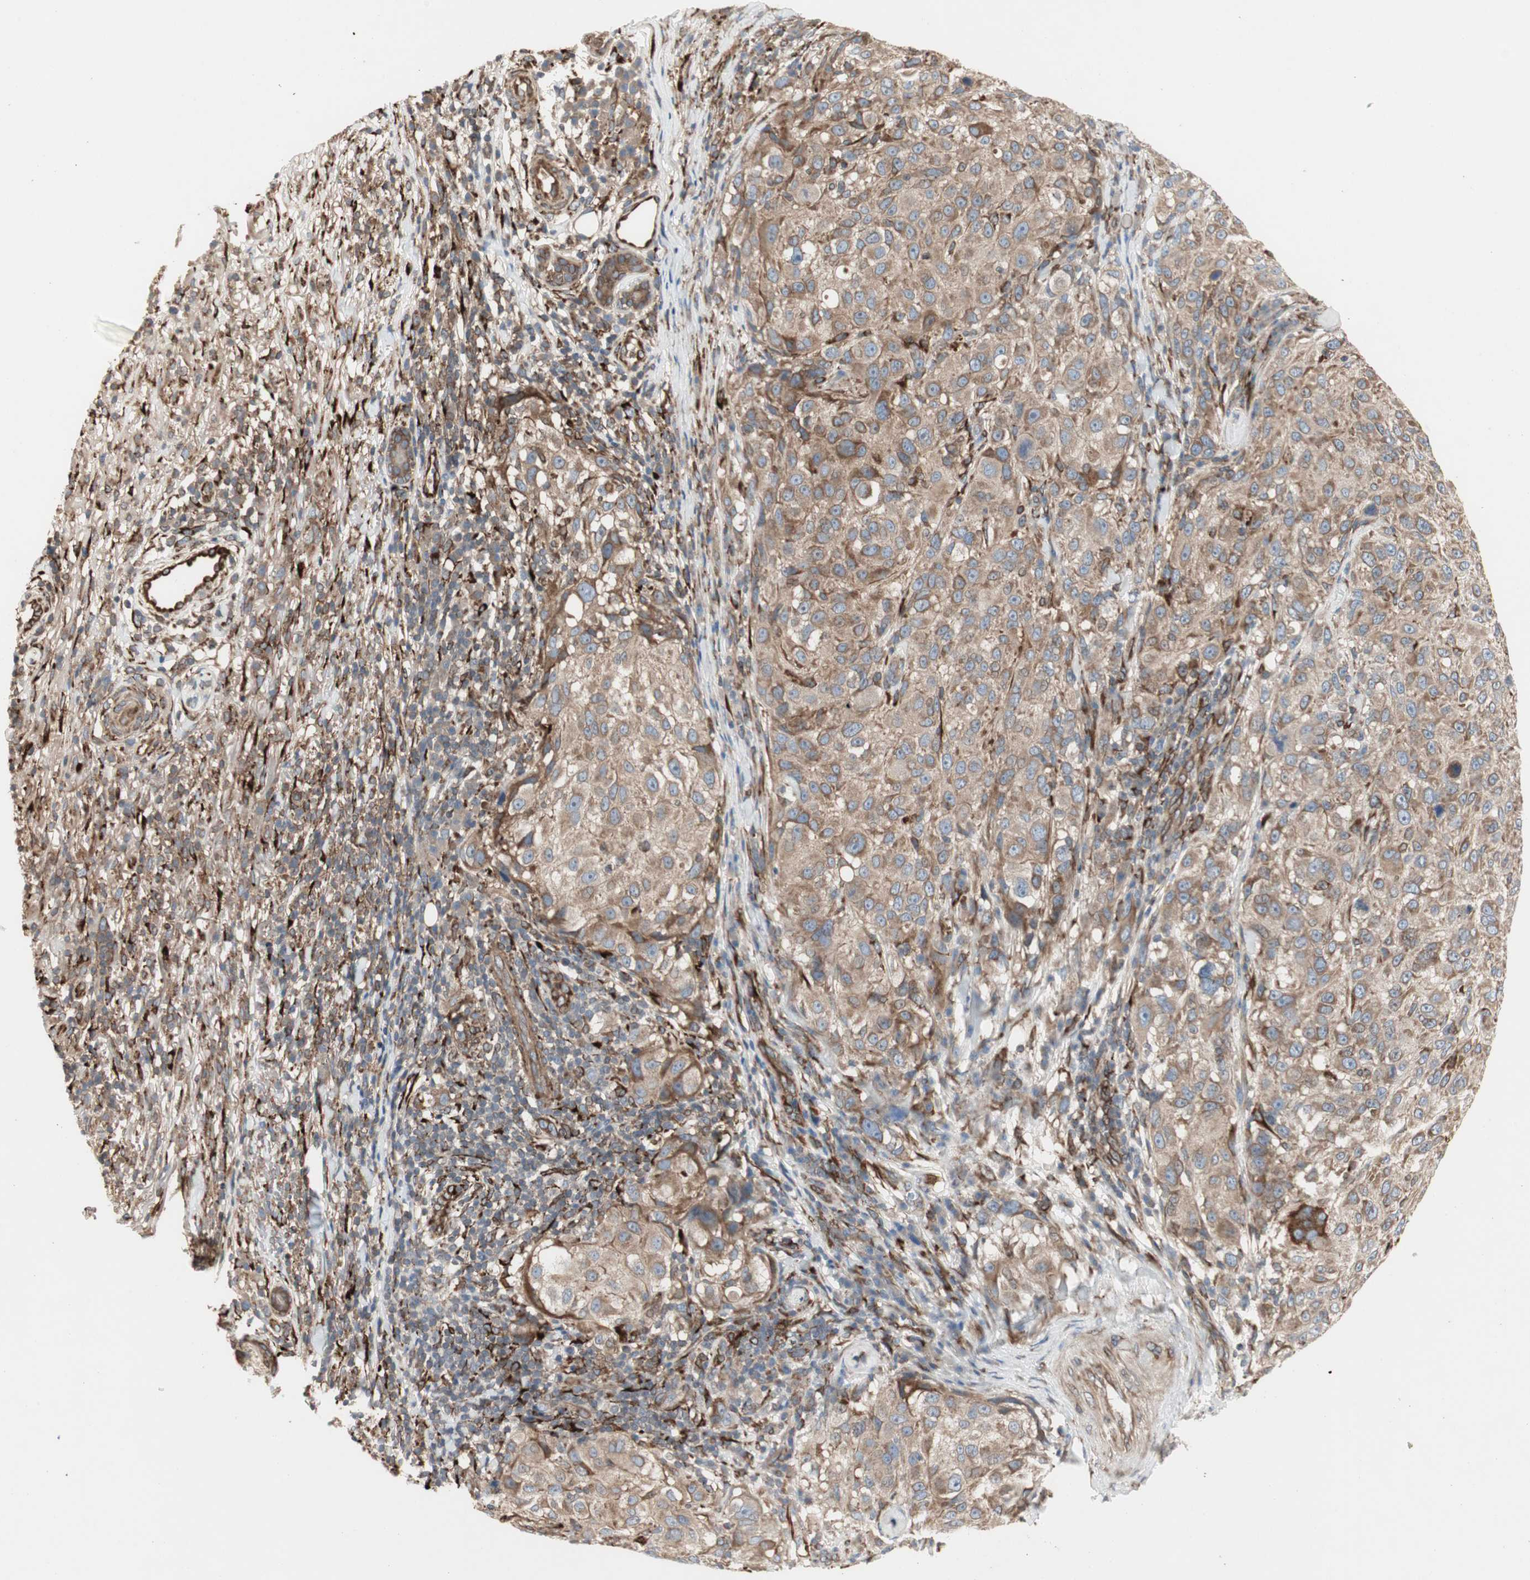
{"staining": {"intensity": "moderate", "quantity": ">75%", "location": "cytoplasmic/membranous"}, "tissue": "melanoma", "cell_type": "Tumor cells", "image_type": "cancer", "snomed": [{"axis": "morphology", "description": "Necrosis, NOS"}, {"axis": "morphology", "description": "Malignant melanoma, NOS"}, {"axis": "topography", "description": "Skin"}], "caption": "This is a micrograph of immunohistochemistry (IHC) staining of melanoma, which shows moderate positivity in the cytoplasmic/membranous of tumor cells.", "gene": "H6PD", "patient": {"sex": "female", "age": 87}}